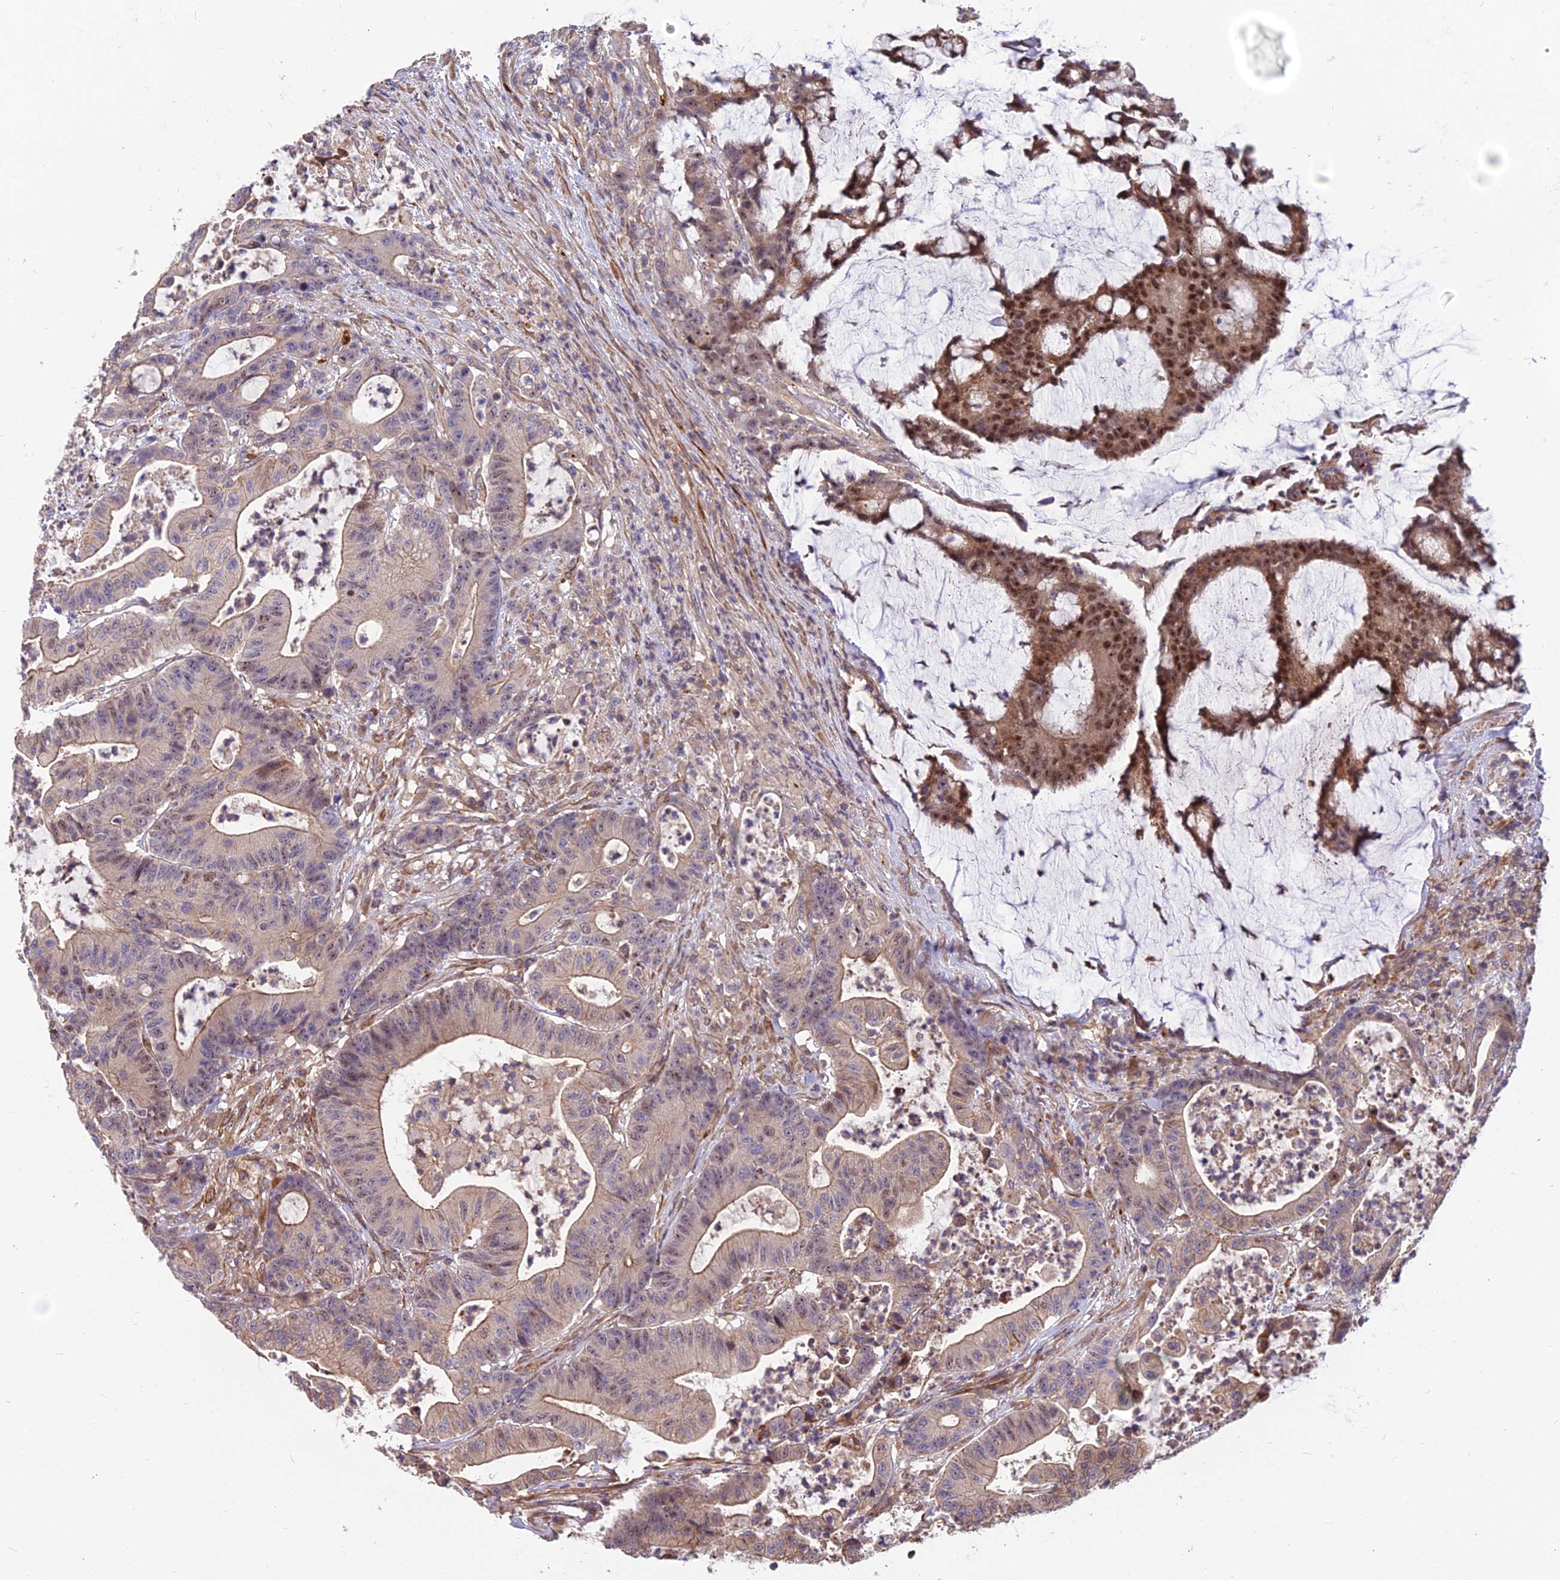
{"staining": {"intensity": "moderate", "quantity": "25%-75%", "location": "cytoplasmic/membranous,nuclear"}, "tissue": "colorectal cancer", "cell_type": "Tumor cells", "image_type": "cancer", "snomed": [{"axis": "morphology", "description": "Adenocarcinoma, NOS"}, {"axis": "topography", "description": "Colon"}], "caption": "Protein staining of adenocarcinoma (colorectal) tissue exhibits moderate cytoplasmic/membranous and nuclear staining in approximately 25%-75% of tumor cells.", "gene": "TCEA3", "patient": {"sex": "female", "age": 84}}